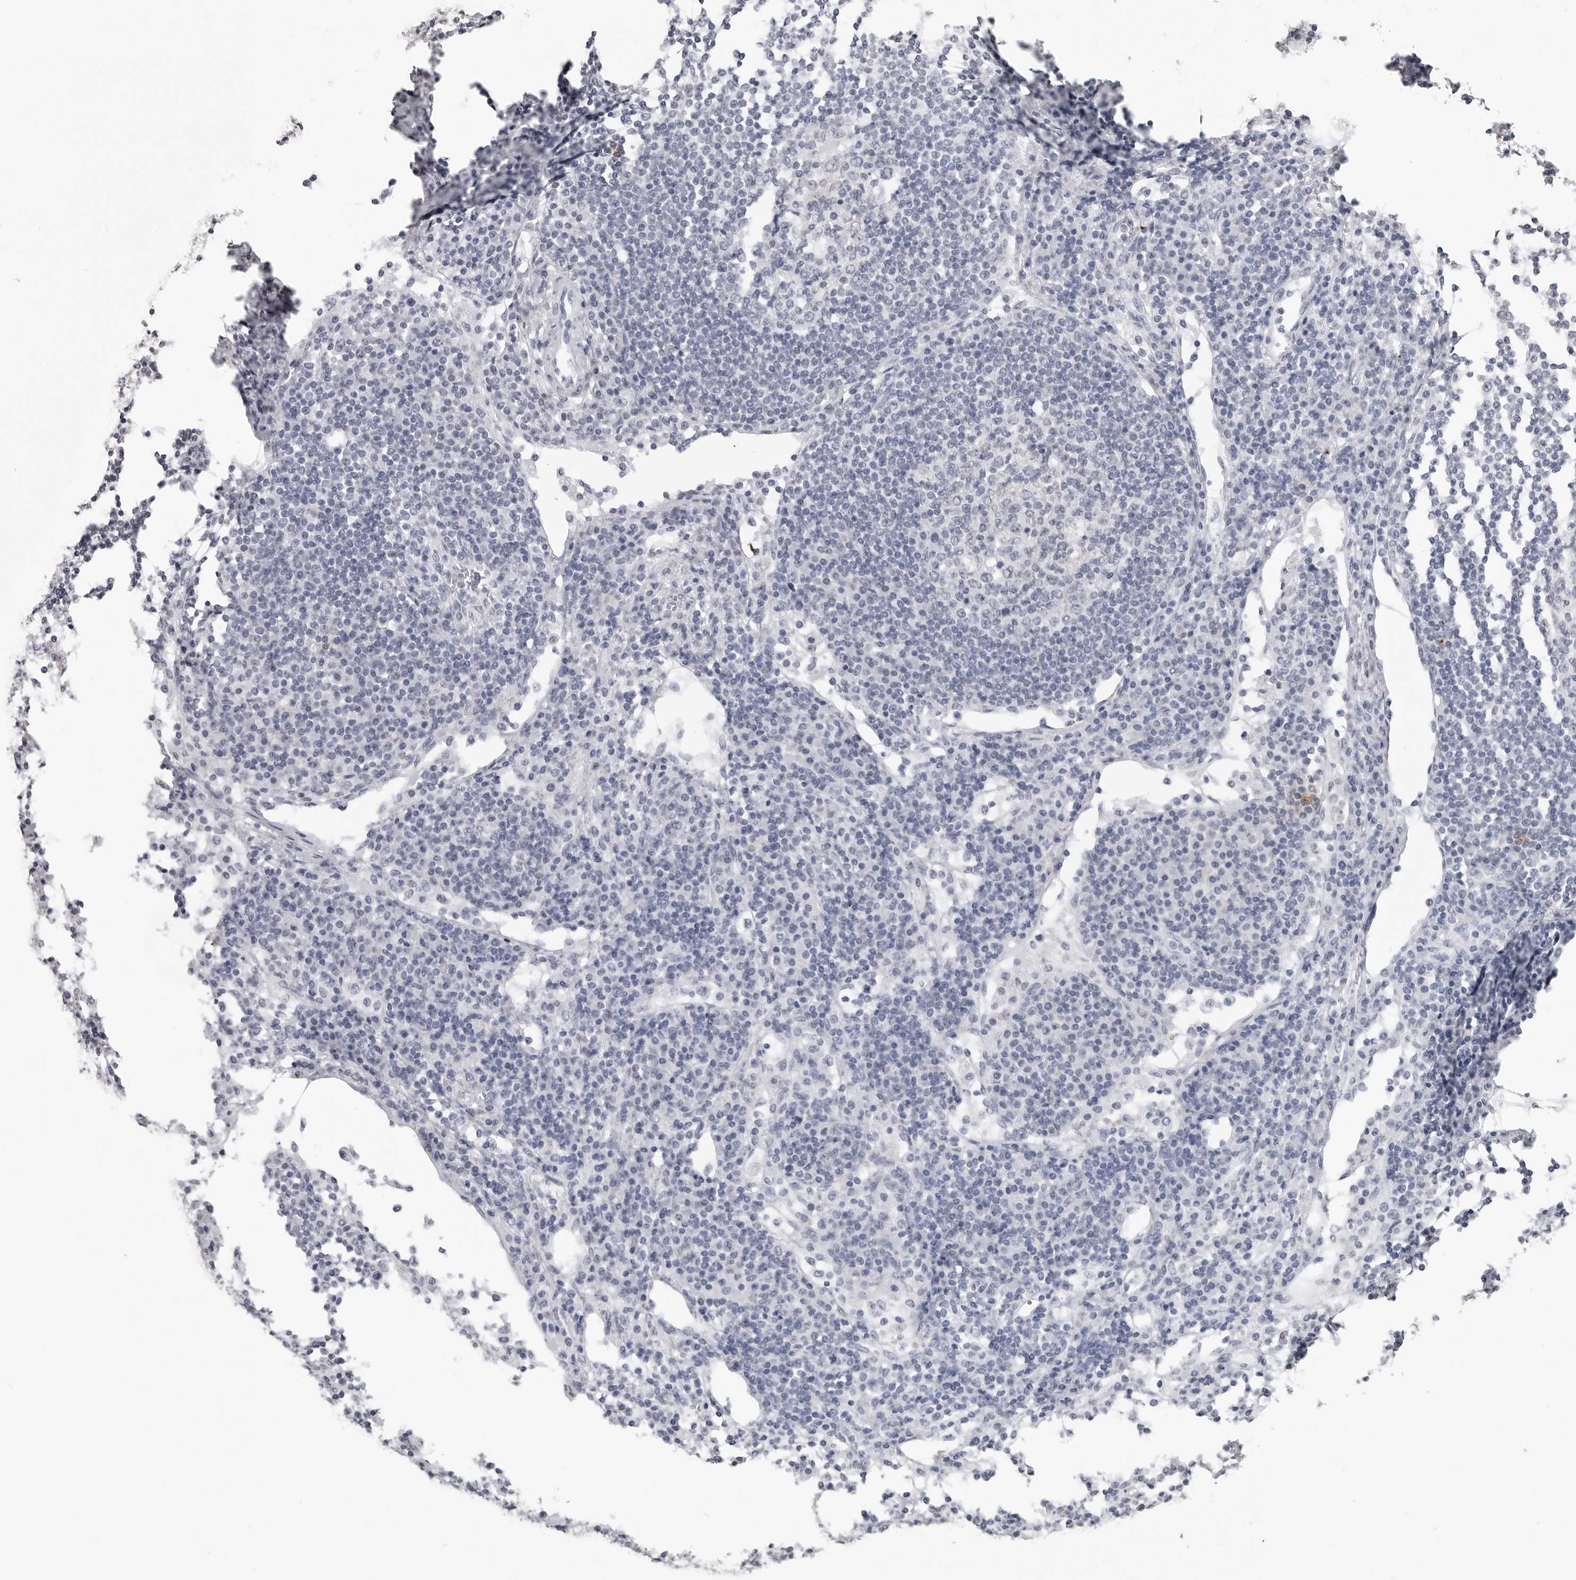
{"staining": {"intensity": "negative", "quantity": "none", "location": "none"}, "tissue": "lymph node", "cell_type": "Germinal center cells", "image_type": "normal", "snomed": [{"axis": "morphology", "description": "Normal tissue, NOS"}, {"axis": "topography", "description": "Lymph node"}], "caption": "Germinal center cells are negative for protein expression in normal human lymph node.", "gene": "HEPACAM", "patient": {"sex": "female", "age": 53}}